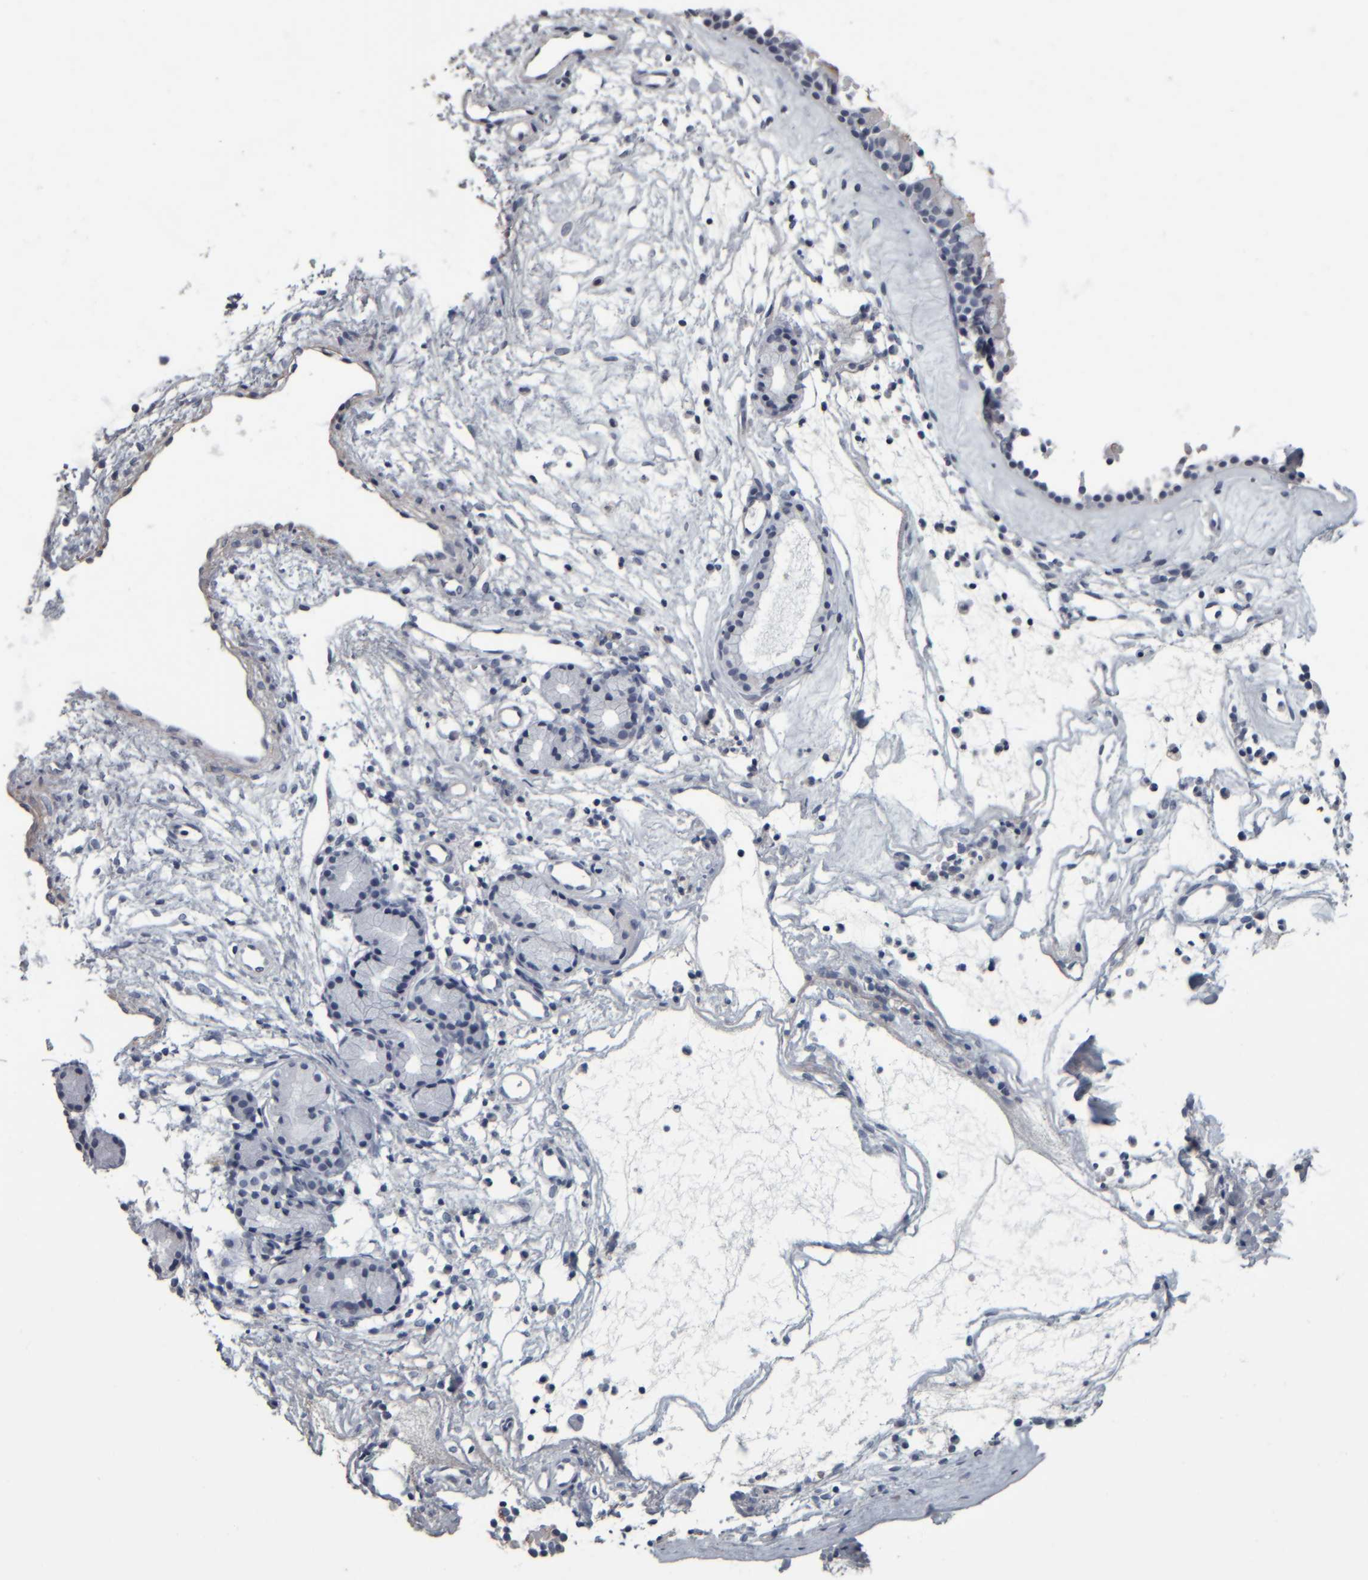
{"staining": {"intensity": "negative", "quantity": "none", "location": "none"}, "tissue": "nasopharynx", "cell_type": "Respiratory epithelial cells", "image_type": "normal", "snomed": [{"axis": "morphology", "description": "Normal tissue, NOS"}, {"axis": "topography", "description": "Nasopharynx"}], "caption": "This is an IHC micrograph of benign human nasopharynx. There is no expression in respiratory epithelial cells.", "gene": "CAVIN4", "patient": {"sex": "female", "age": 42}}